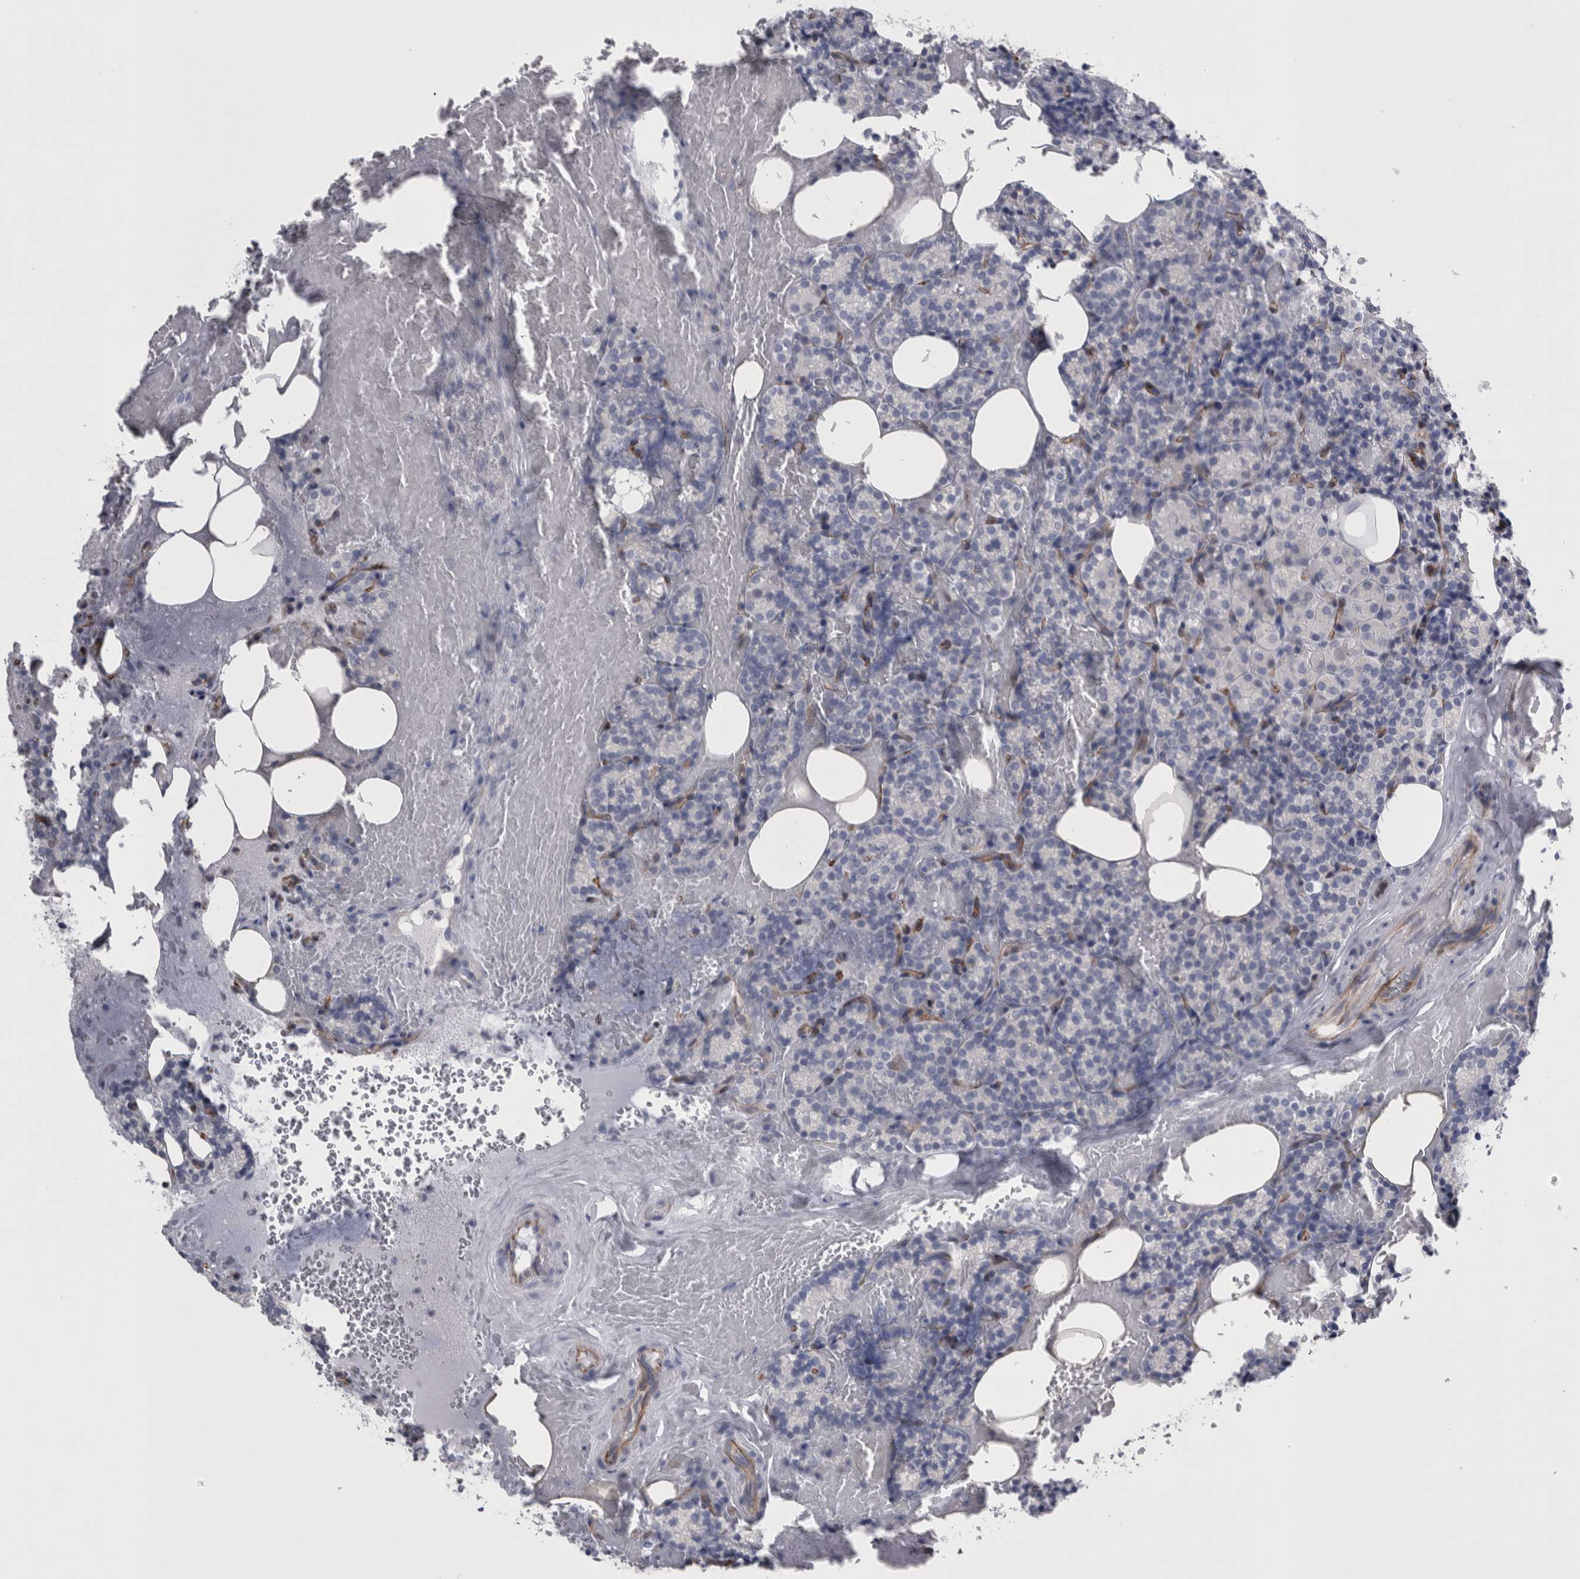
{"staining": {"intensity": "negative", "quantity": "none", "location": "none"}, "tissue": "parathyroid gland", "cell_type": "Glandular cells", "image_type": "normal", "snomed": [{"axis": "morphology", "description": "Normal tissue, NOS"}, {"axis": "topography", "description": "Parathyroid gland"}], "caption": "The histopathology image demonstrates no significant staining in glandular cells of parathyroid gland.", "gene": "VWDE", "patient": {"sex": "female", "age": 78}}